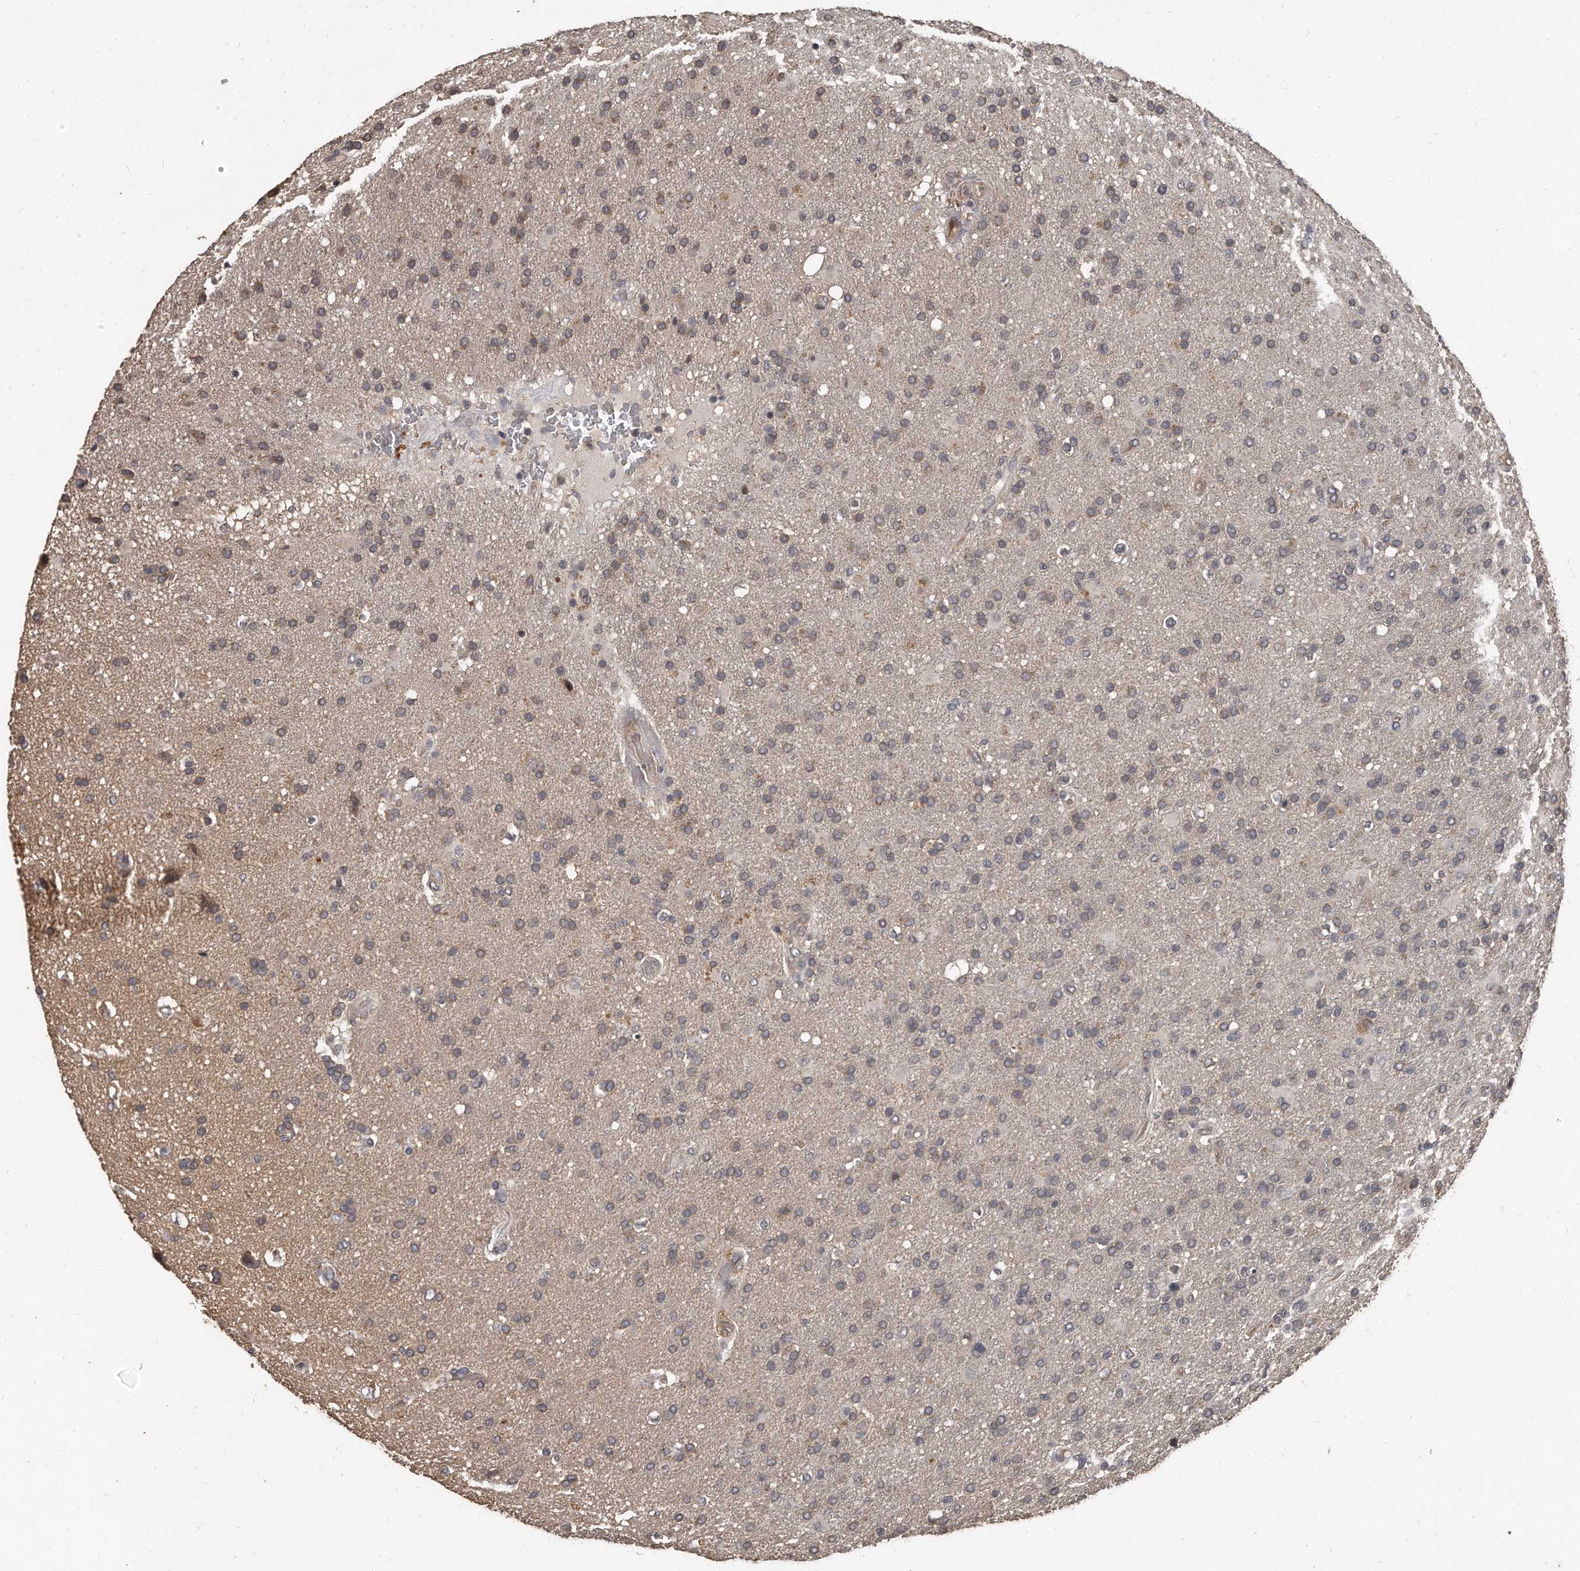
{"staining": {"intensity": "weak", "quantity": "<25%", "location": "cytoplasmic/membranous"}, "tissue": "glioma", "cell_type": "Tumor cells", "image_type": "cancer", "snomed": [{"axis": "morphology", "description": "Glioma, malignant, High grade"}, {"axis": "topography", "description": "Brain"}], "caption": "A high-resolution histopathology image shows IHC staining of glioma, which reveals no significant staining in tumor cells.", "gene": "GRB10", "patient": {"sex": "male", "age": 72}}